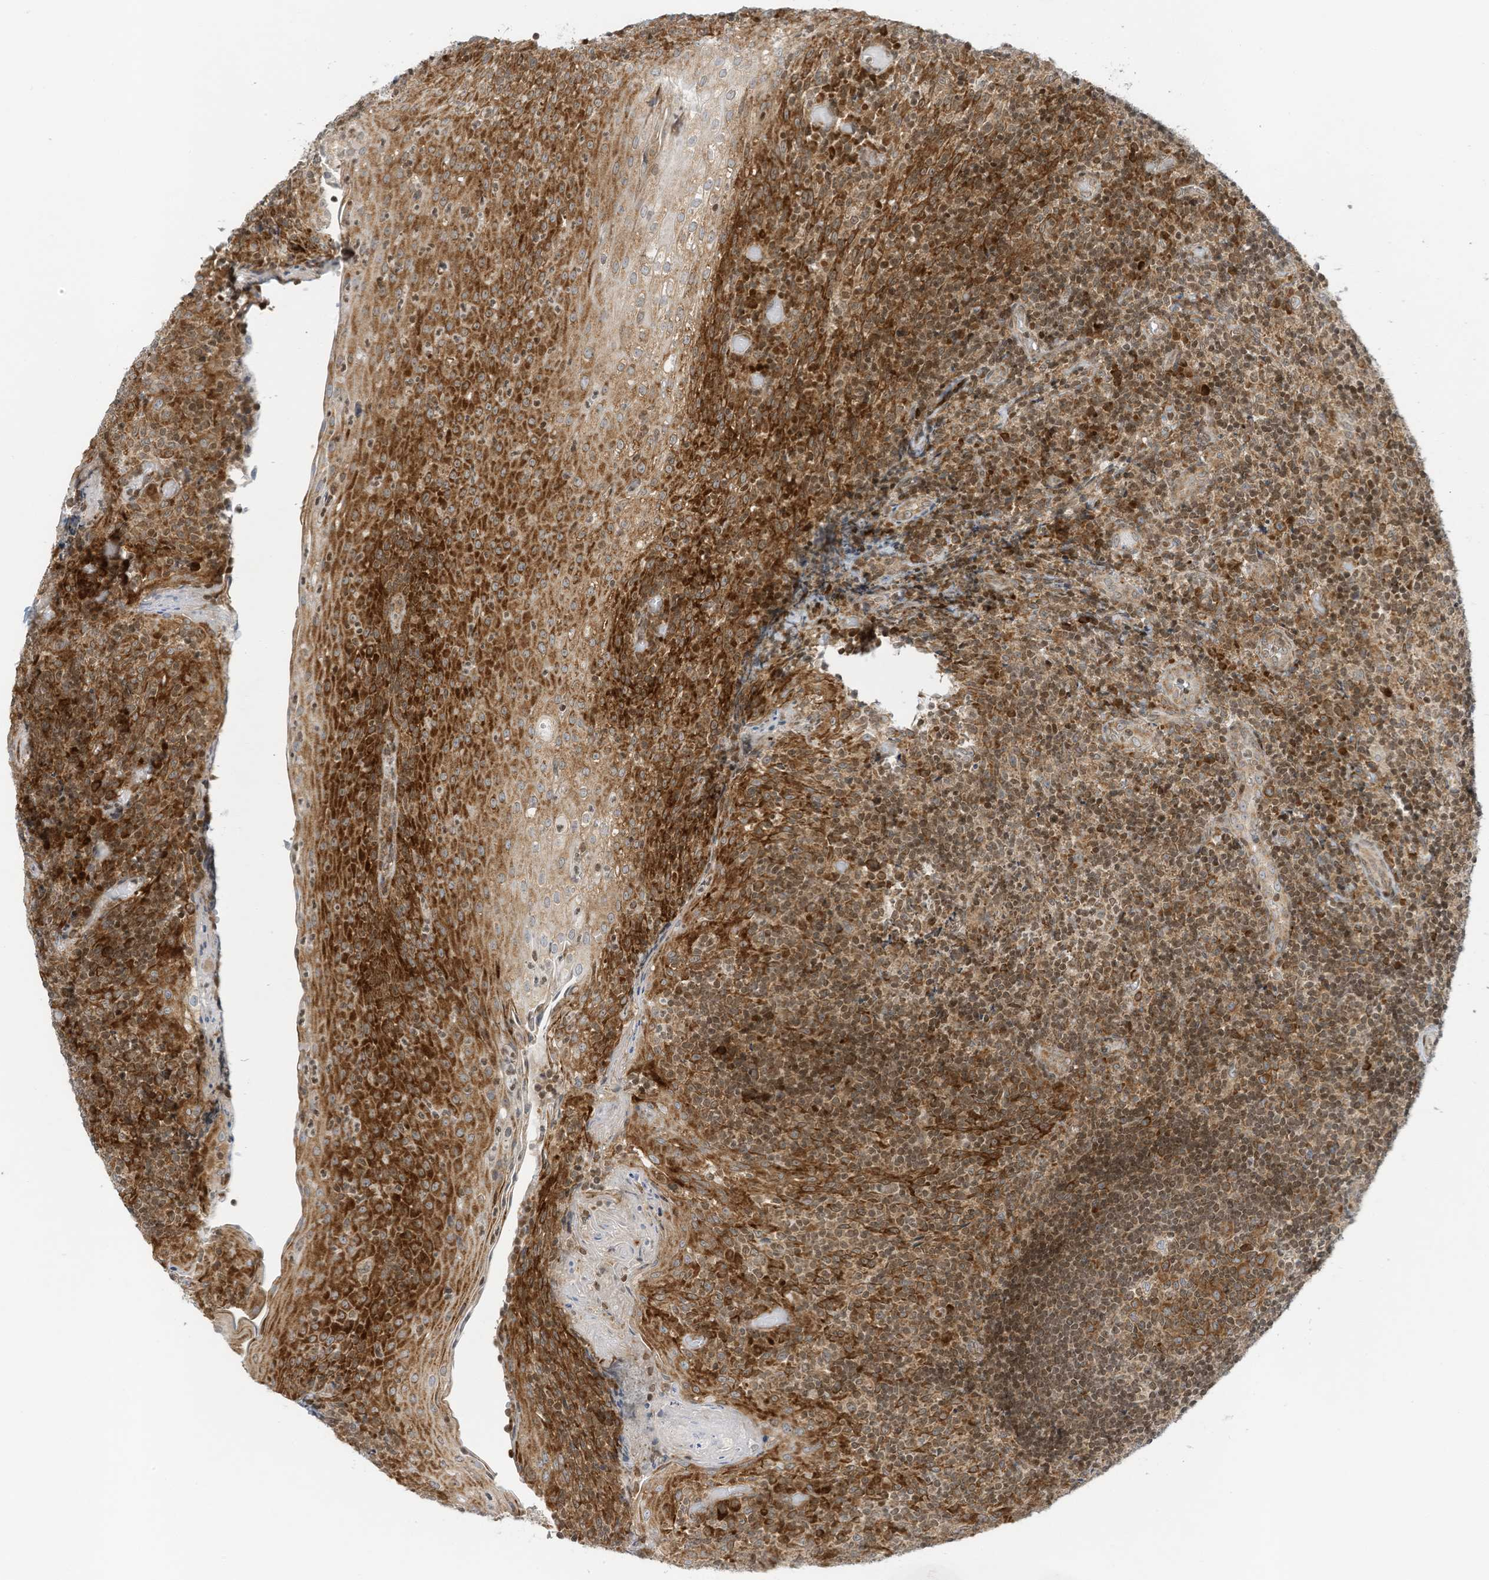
{"staining": {"intensity": "moderate", "quantity": ">75%", "location": "cytoplasmic/membranous"}, "tissue": "tonsil", "cell_type": "Germinal center cells", "image_type": "normal", "snomed": [{"axis": "morphology", "description": "Normal tissue, NOS"}, {"axis": "topography", "description": "Tonsil"}], "caption": "A brown stain shows moderate cytoplasmic/membranous staining of a protein in germinal center cells of normal tonsil. (DAB = brown stain, brightfield microscopy at high magnification).", "gene": "EDF1", "patient": {"sex": "female", "age": 19}}